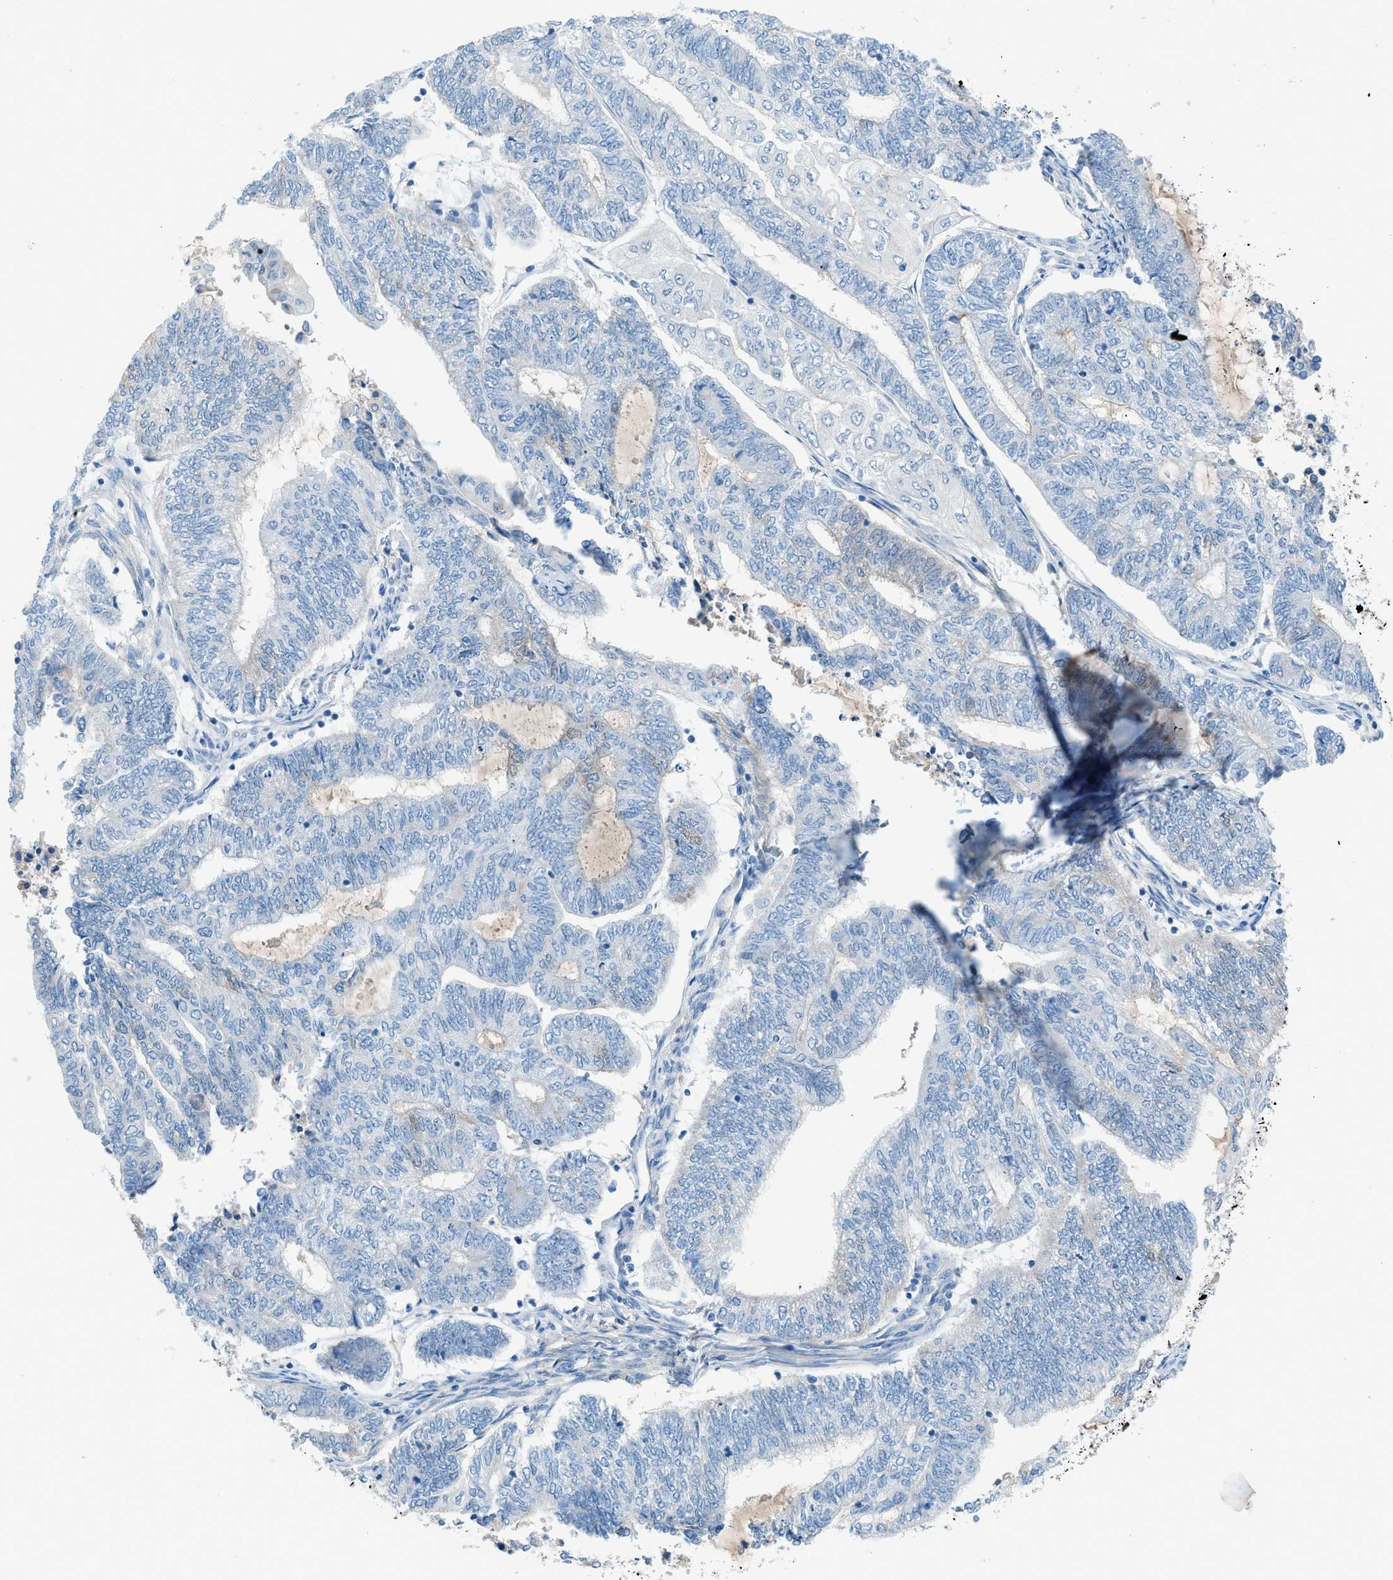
{"staining": {"intensity": "negative", "quantity": "none", "location": "none"}, "tissue": "endometrial cancer", "cell_type": "Tumor cells", "image_type": "cancer", "snomed": [{"axis": "morphology", "description": "Adenocarcinoma, NOS"}, {"axis": "topography", "description": "Uterus"}, {"axis": "topography", "description": "Endometrium"}], "caption": "Immunohistochemical staining of human endometrial adenocarcinoma displays no significant expression in tumor cells. Brightfield microscopy of immunohistochemistry (IHC) stained with DAB (3,3'-diaminobenzidine) (brown) and hematoxylin (blue), captured at high magnification.", "gene": "C5AR2", "patient": {"sex": "female", "age": 70}}